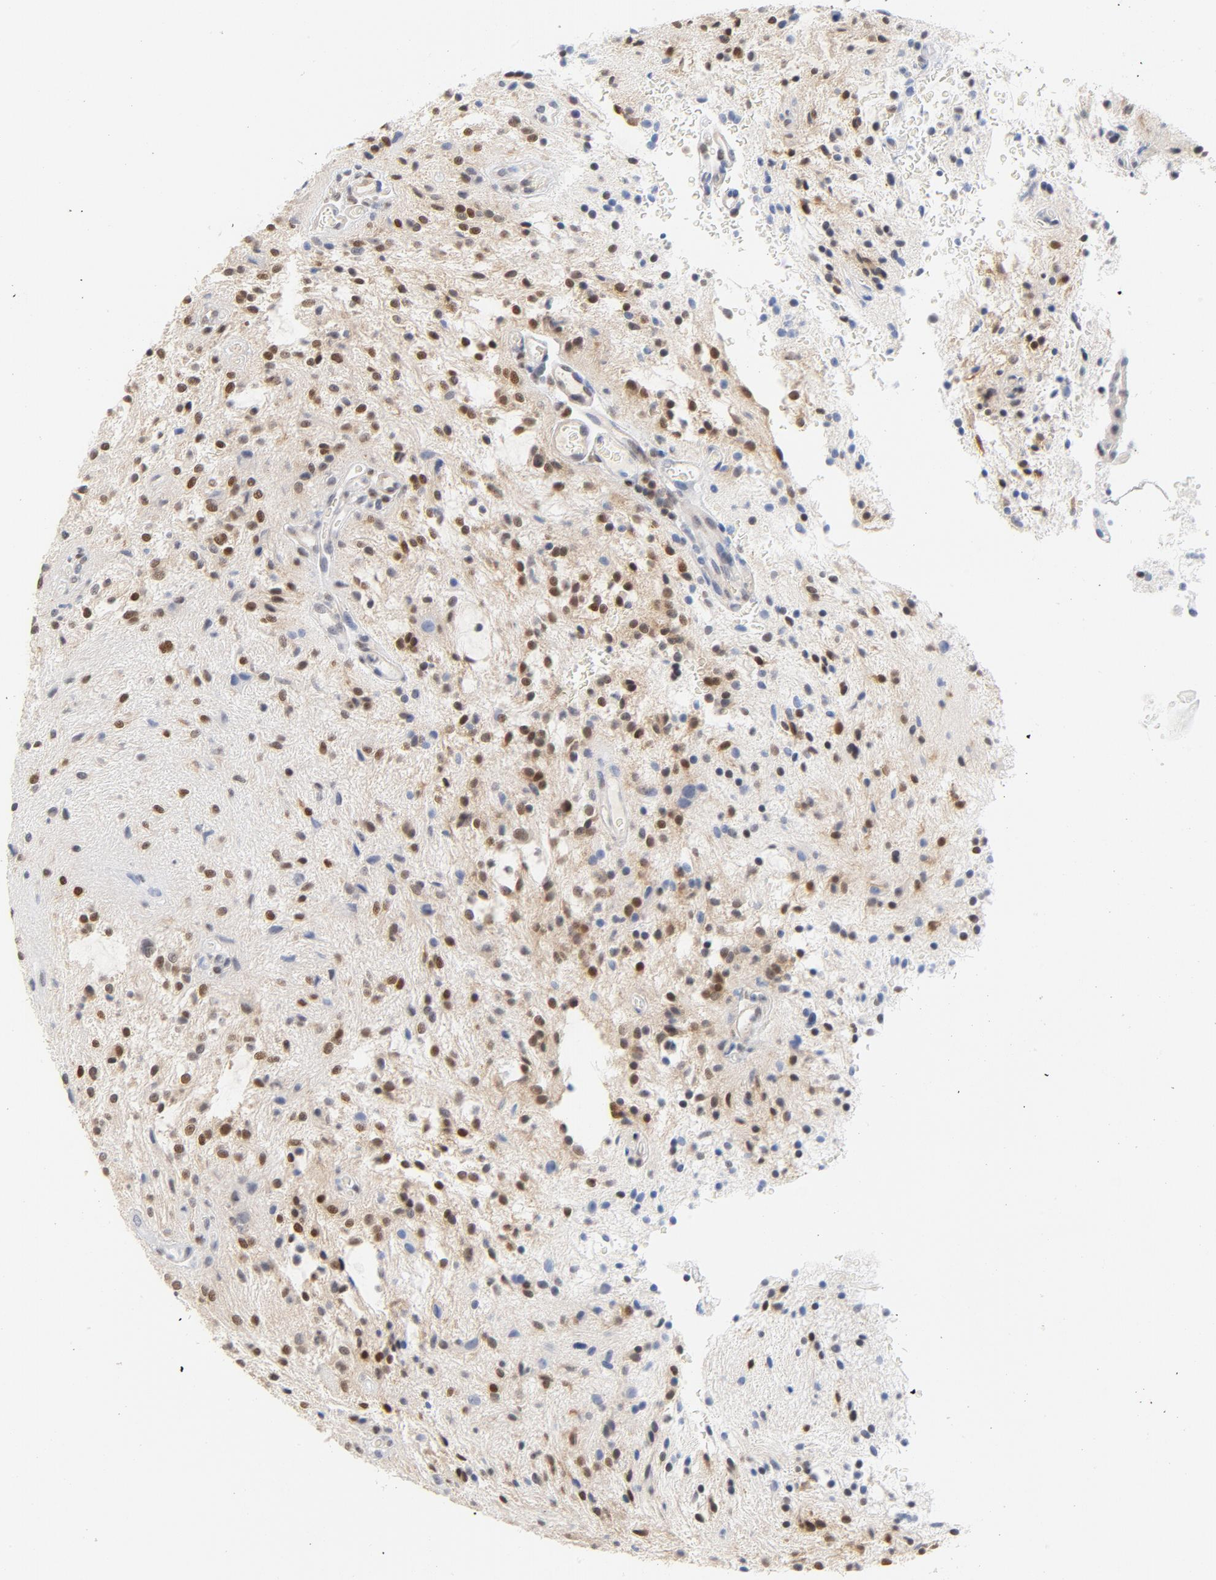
{"staining": {"intensity": "moderate", "quantity": "25%-75%", "location": "nuclear"}, "tissue": "glioma", "cell_type": "Tumor cells", "image_type": "cancer", "snomed": [{"axis": "morphology", "description": "Glioma, malignant, NOS"}, {"axis": "topography", "description": "Cerebellum"}], "caption": "Immunohistochemical staining of human malignant glioma displays medium levels of moderate nuclear positivity in about 25%-75% of tumor cells.", "gene": "CDKN1B", "patient": {"sex": "female", "age": 10}}